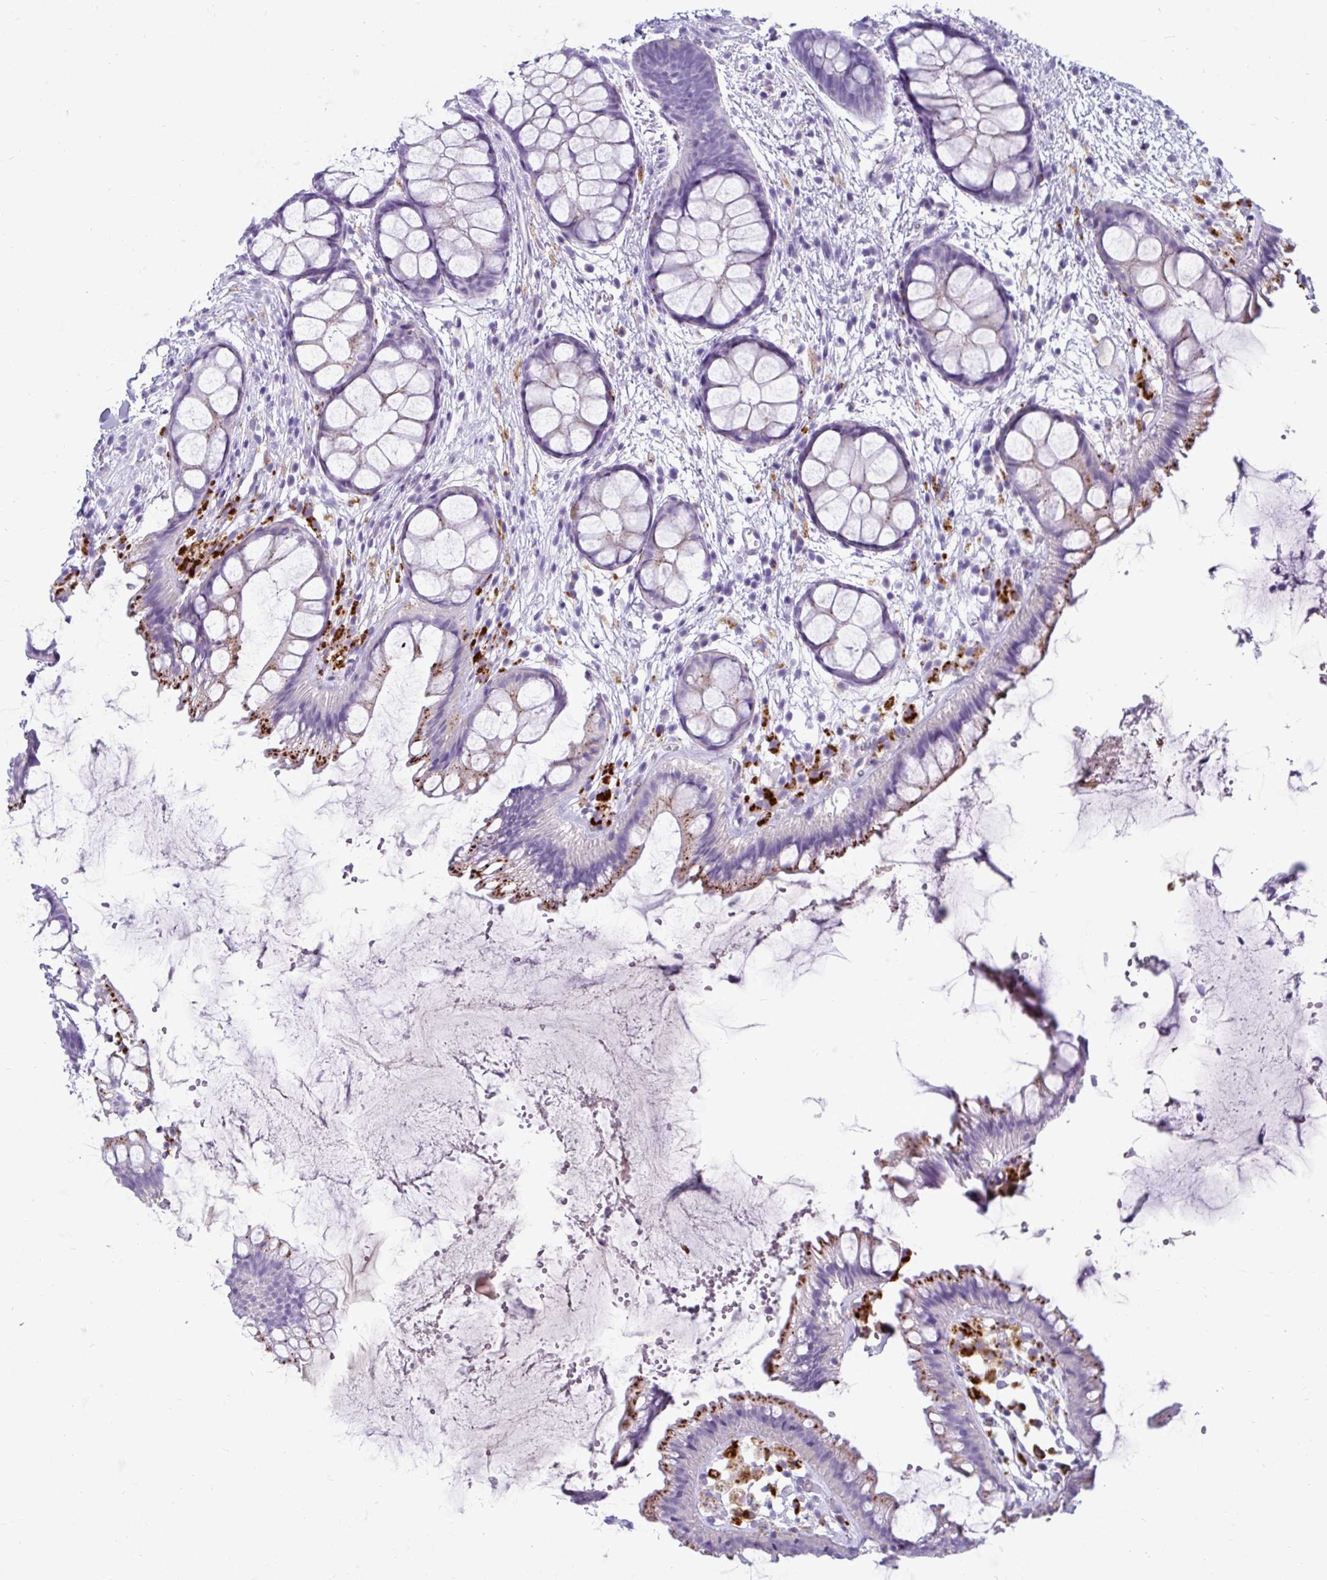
{"staining": {"intensity": "moderate", "quantity": "<25%", "location": "cytoplasmic/membranous"}, "tissue": "rectum", "cell_type": "Glandular cells", "image_type": "normal", "snomed": [{"axis": "morphology", "description": "Normal tissue, NOS"}, {"axis": "topography", "description": "Rectum"}], "caption": "Glandular cells show low levels of moderate cytoplasmic/membranous positivity in approximately <25% of cells in benign rectum. The protein is shown in brown color, while the nuclei are stained blue.", "gene": "CTSZ", "patient": {"sex": "female", "age": 62}}